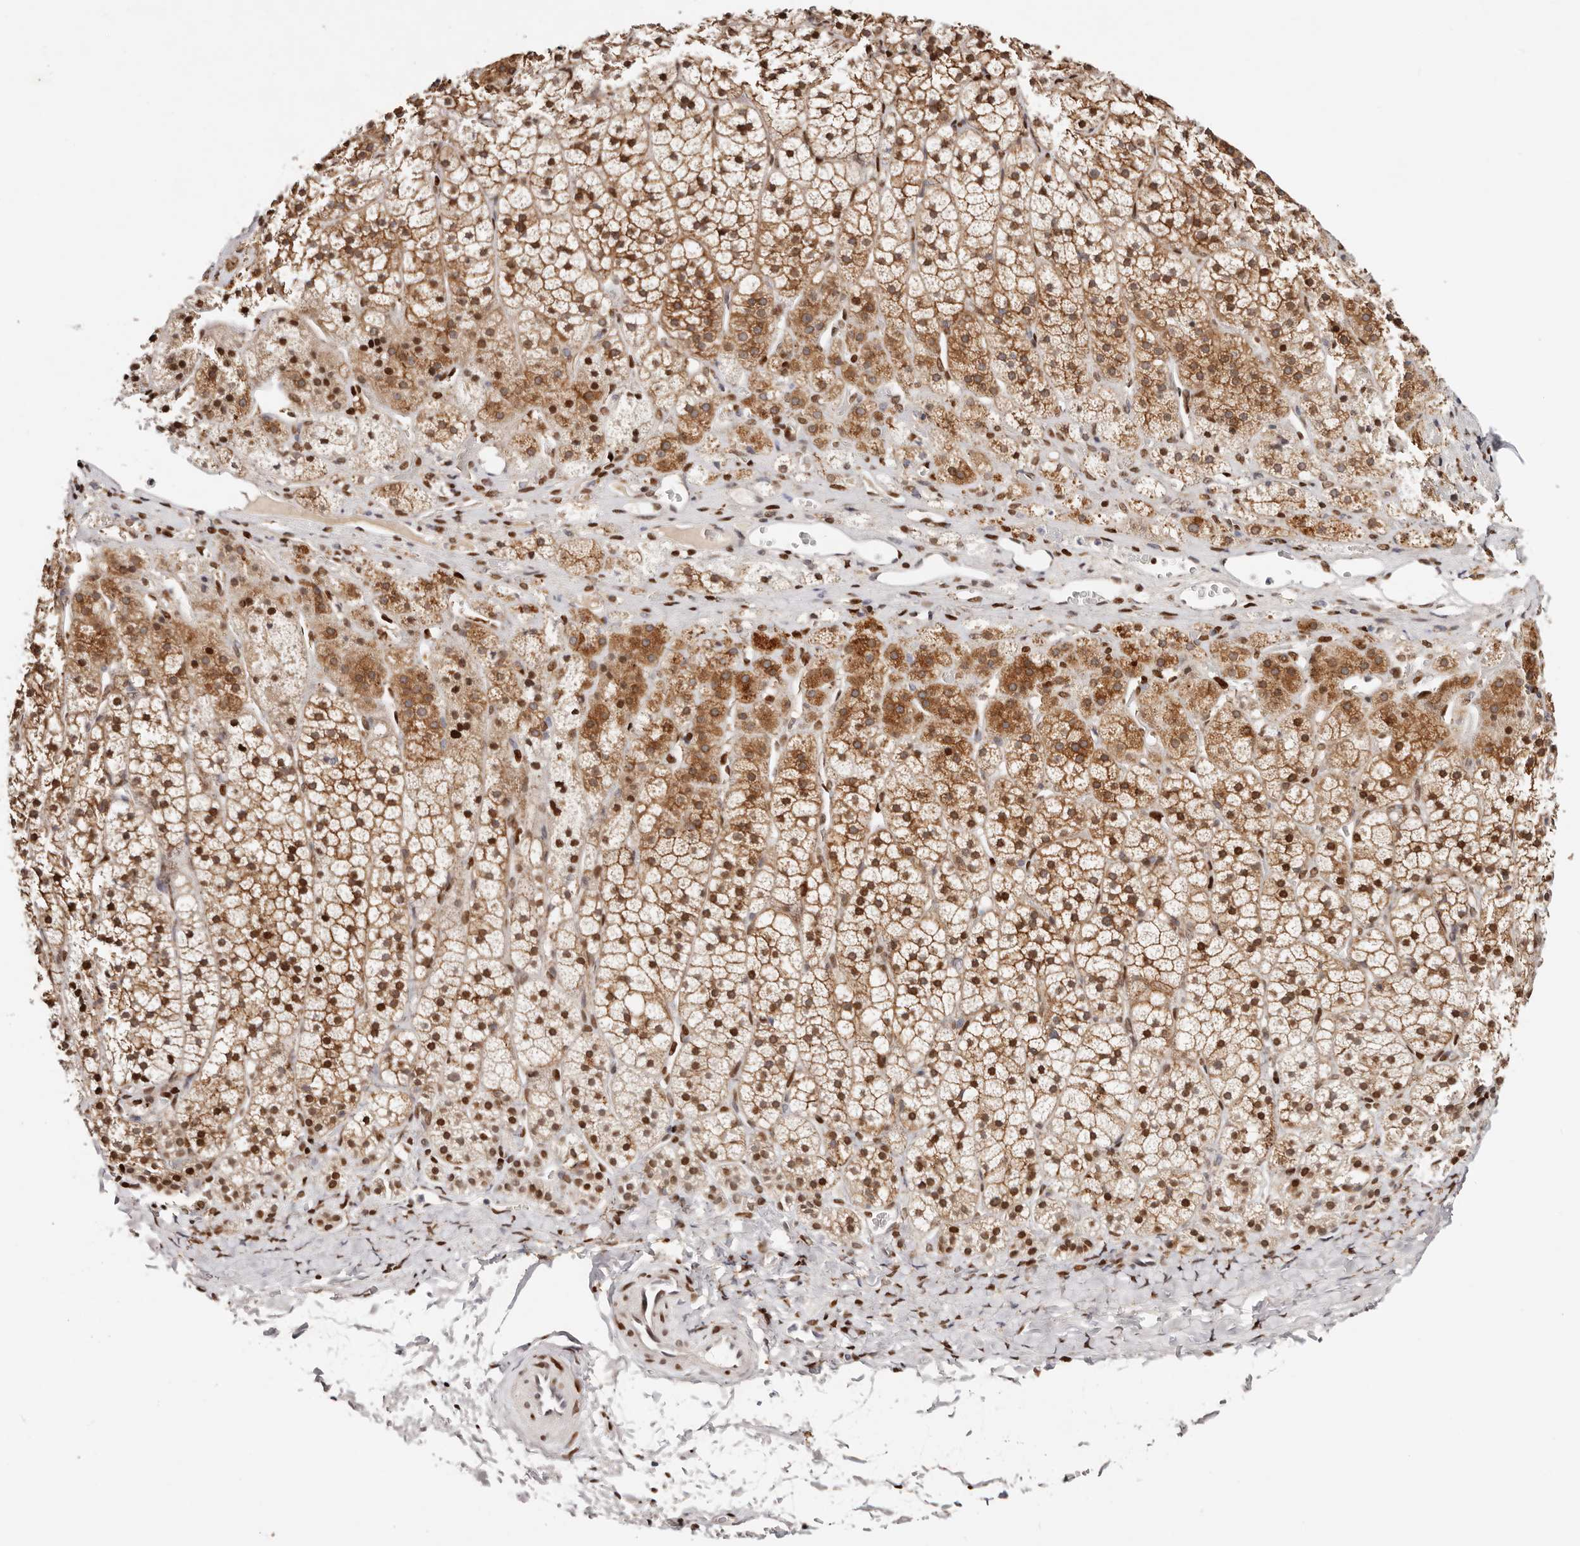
{"staining": {"intensity": "strong", "quantity": ">75%", "location": "cytoplasmic/membranous,nuclear"}, "tissue": "adrenal gland", "cell_type": "Glandular cells", "image_type": "normal", "snomed": [{"axis": "morphology", "description": "Normal tissue, NOS"}, {"axis": "topography", "description": "Adrenal gland"}], "caption": "The micrograph shows immunohistochemical staining of normal adrenal gland. There is strong cytoplasmic/membranous,nuclear expression is appreciated in about >75% of glandular cells.", "gene": "IQGAP3", "patient": {"sex": "female", "age": 44}}